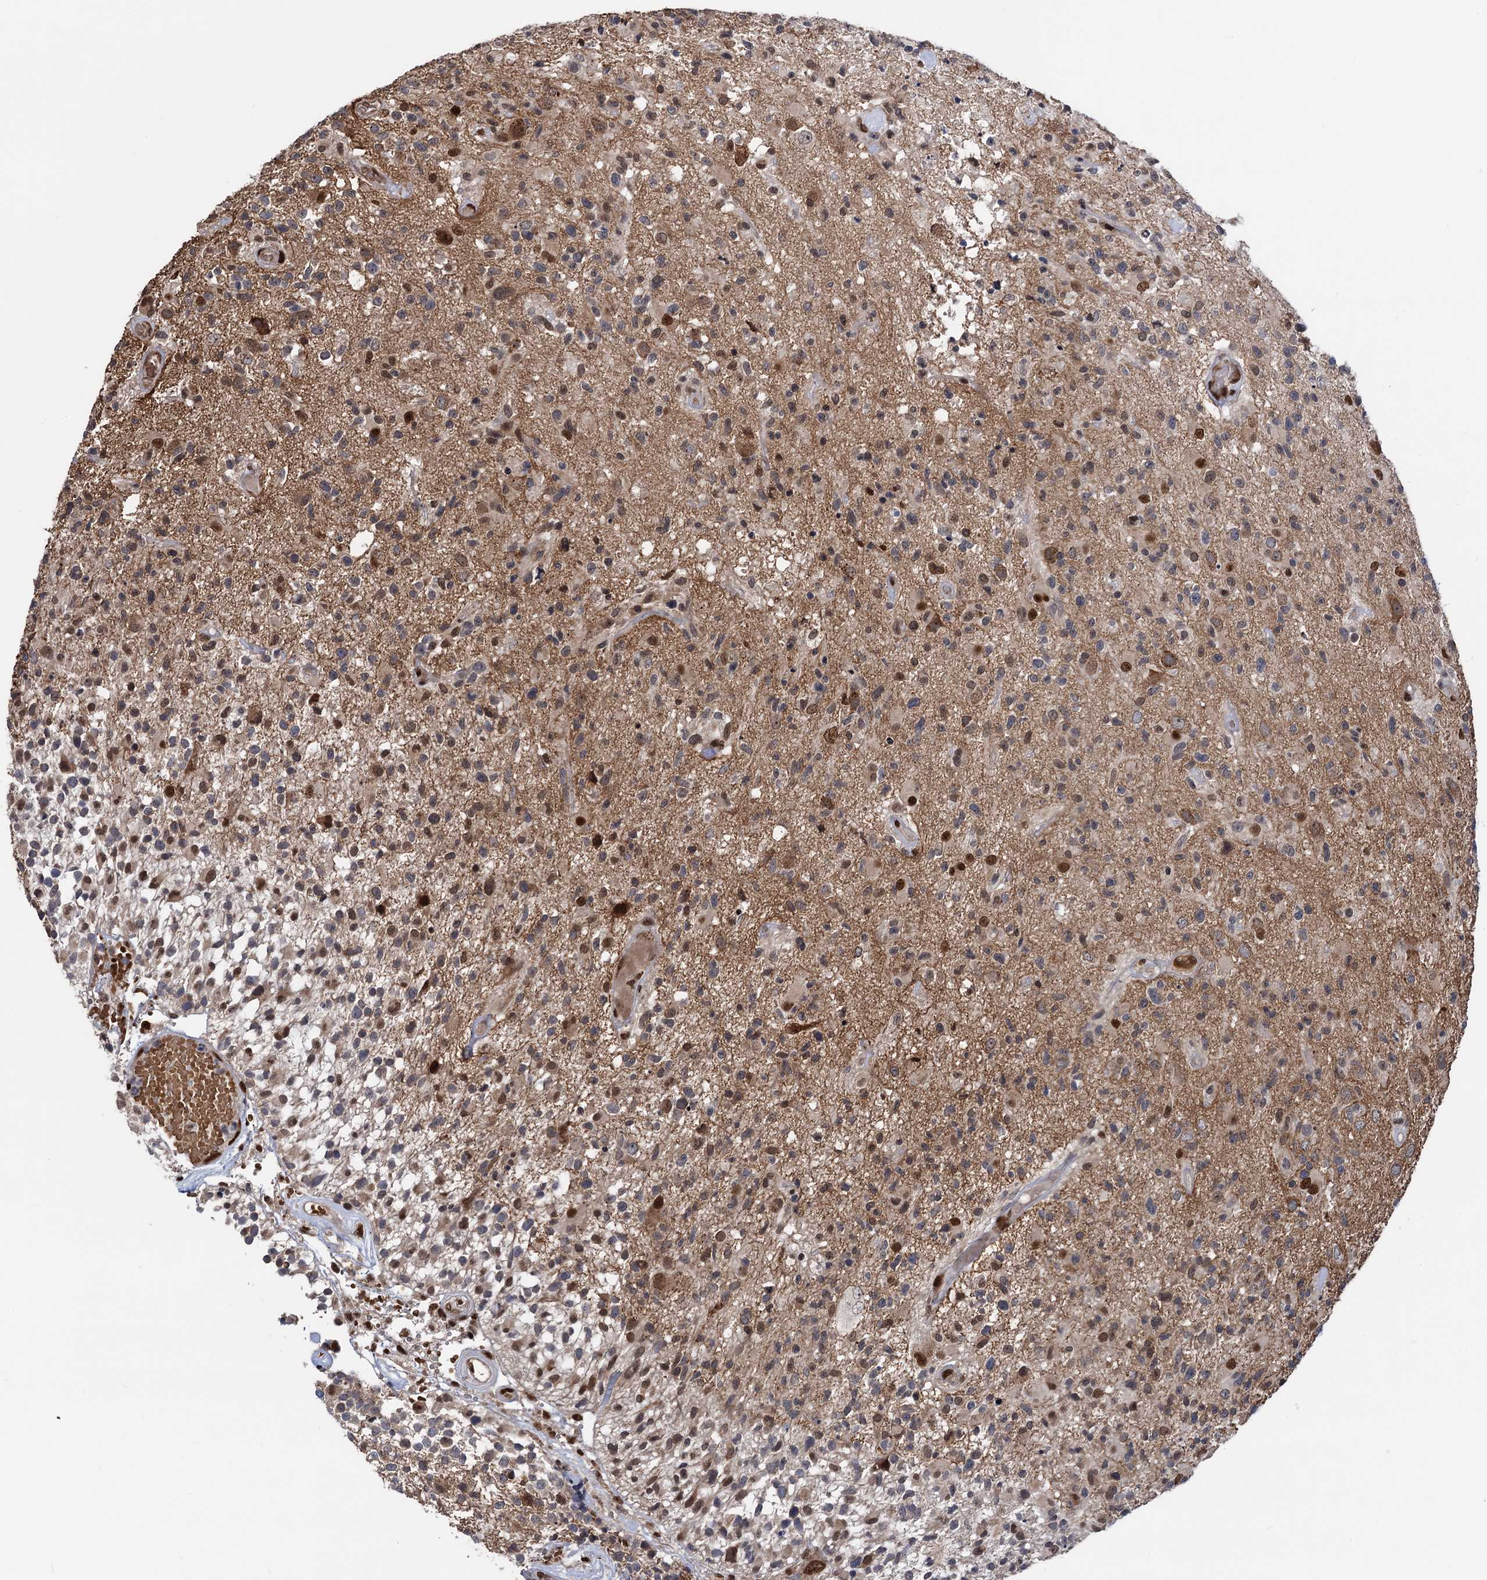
{"staining": {"intensity": "moderate", "quantity": "<25%", "location": "cytoplasmic/membranous,nuclear"}, "tissue": "glioma", "cell_type": "Tumor cells", "image_type": "cancer", "snomed": [{"axis": "morphology", "description": "Glioma, malignant, High grade"}, {"axis": "morphology", "description": "Glioblastoma, NOS"}, {"axis": "topography", "description": "Brain"}], "caption": "IHC of glioma reveals low levels of moderate cytoplasmic/membranous and nuclear expression in approximately <25% of tumor cells. (DAB (3,3'-diaminobenzidine) IHC with brightfield microscopy, high magnification).", "gene": "MESD", "patient": {"sex": "male", "age": 60}}